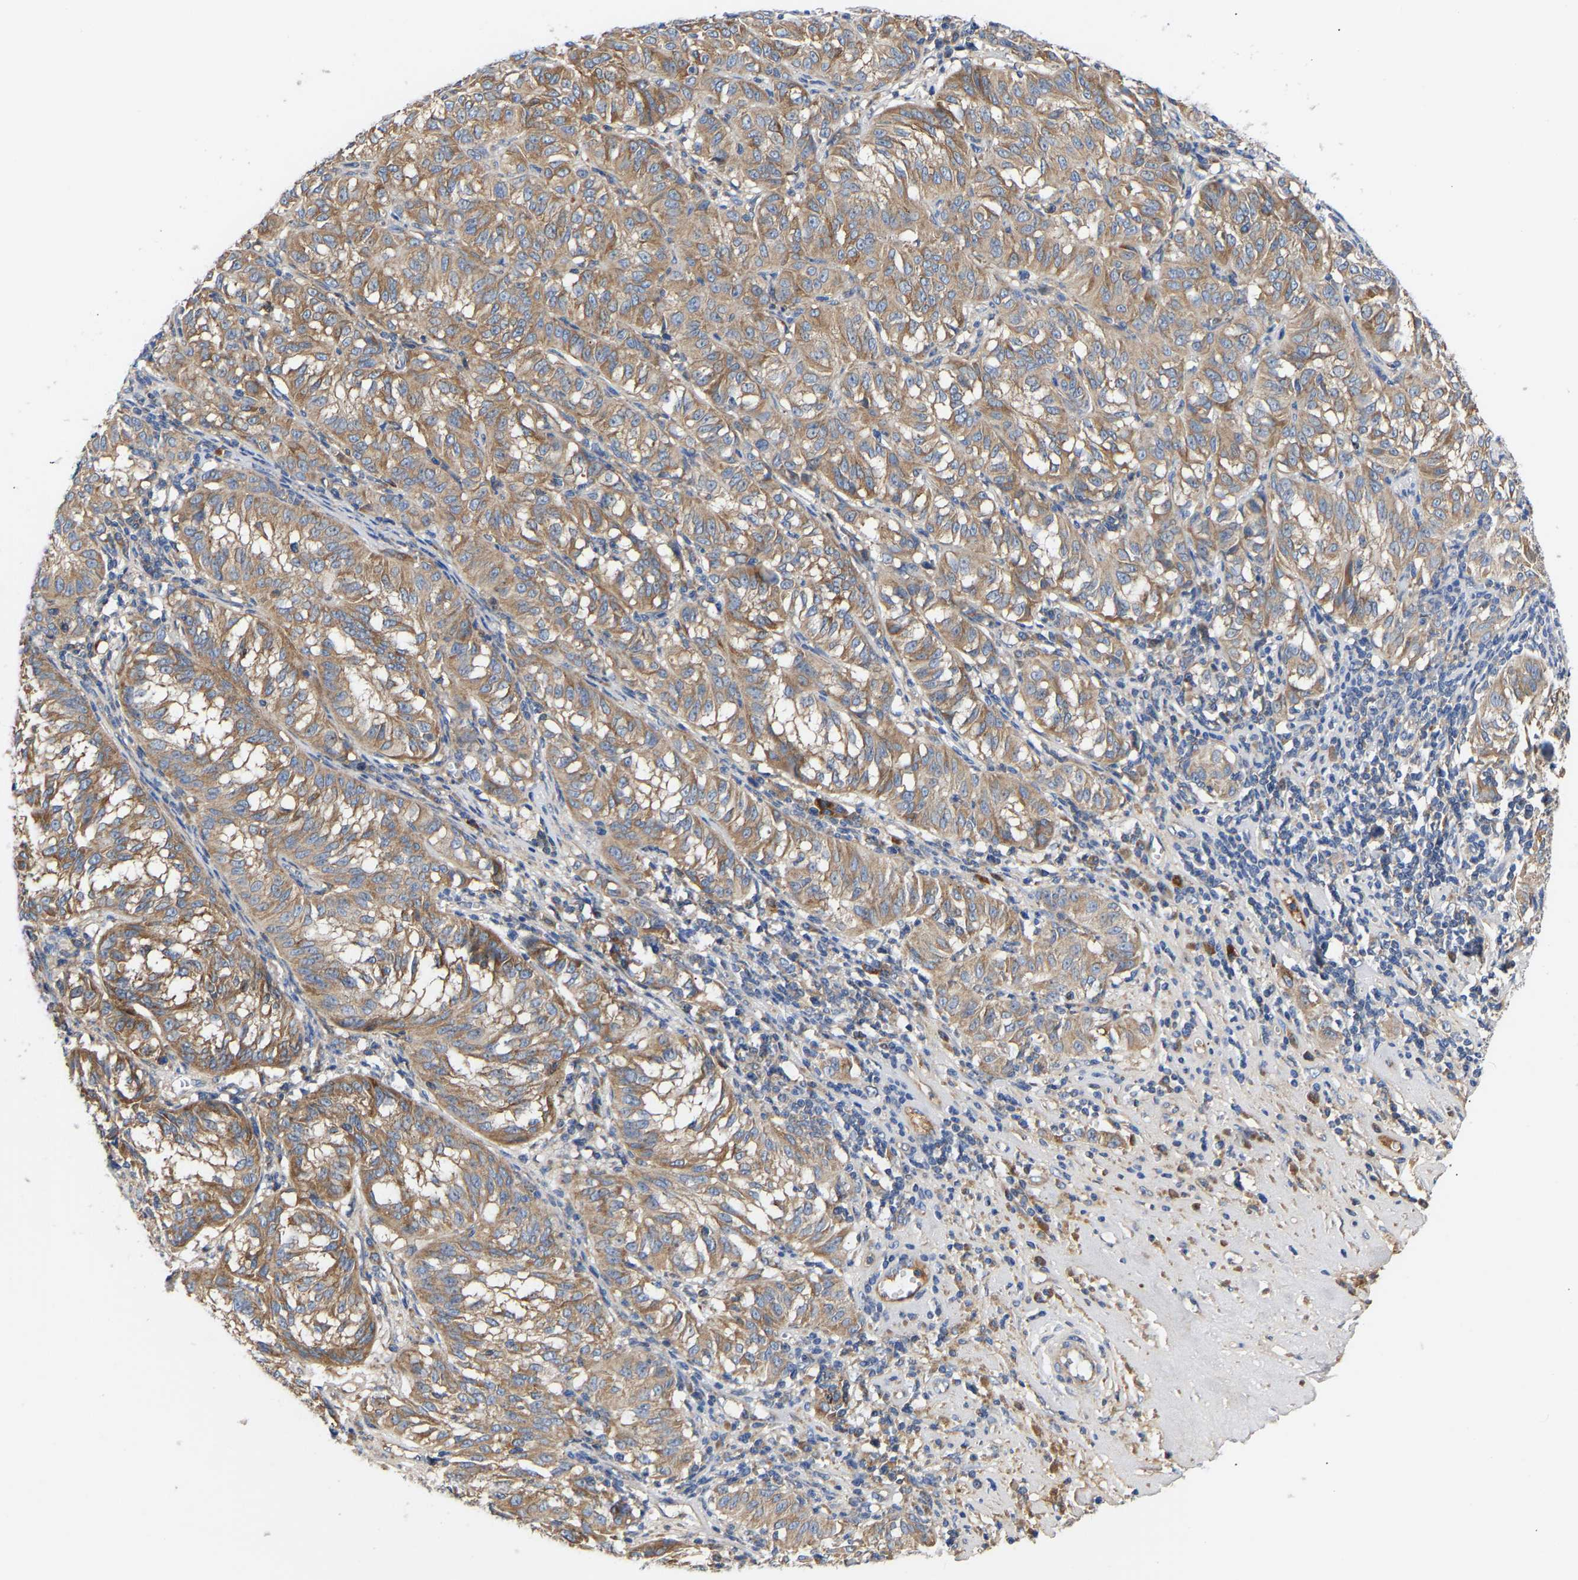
{"staining": {"intensity": "moderate", "quantity": "25%-75%", "location": "cytoplasmic/membranous"}, "tissue": "melanoma", "cell_type": "Tumor cells", "image_type": "cancer", "snomed": [{"axis": "morphology", "description": "Malignant melanoma, NOS"}, {"axis": "topography", "description": "Skin"}], "caption": "Tumor cells display medium levels of moderate cytoplasmic/membranous positivity in approximately 25%-75% of cells in human melanoma.", "gene": "AIMP2", "patient": {"sex": "female", "age": 72}}